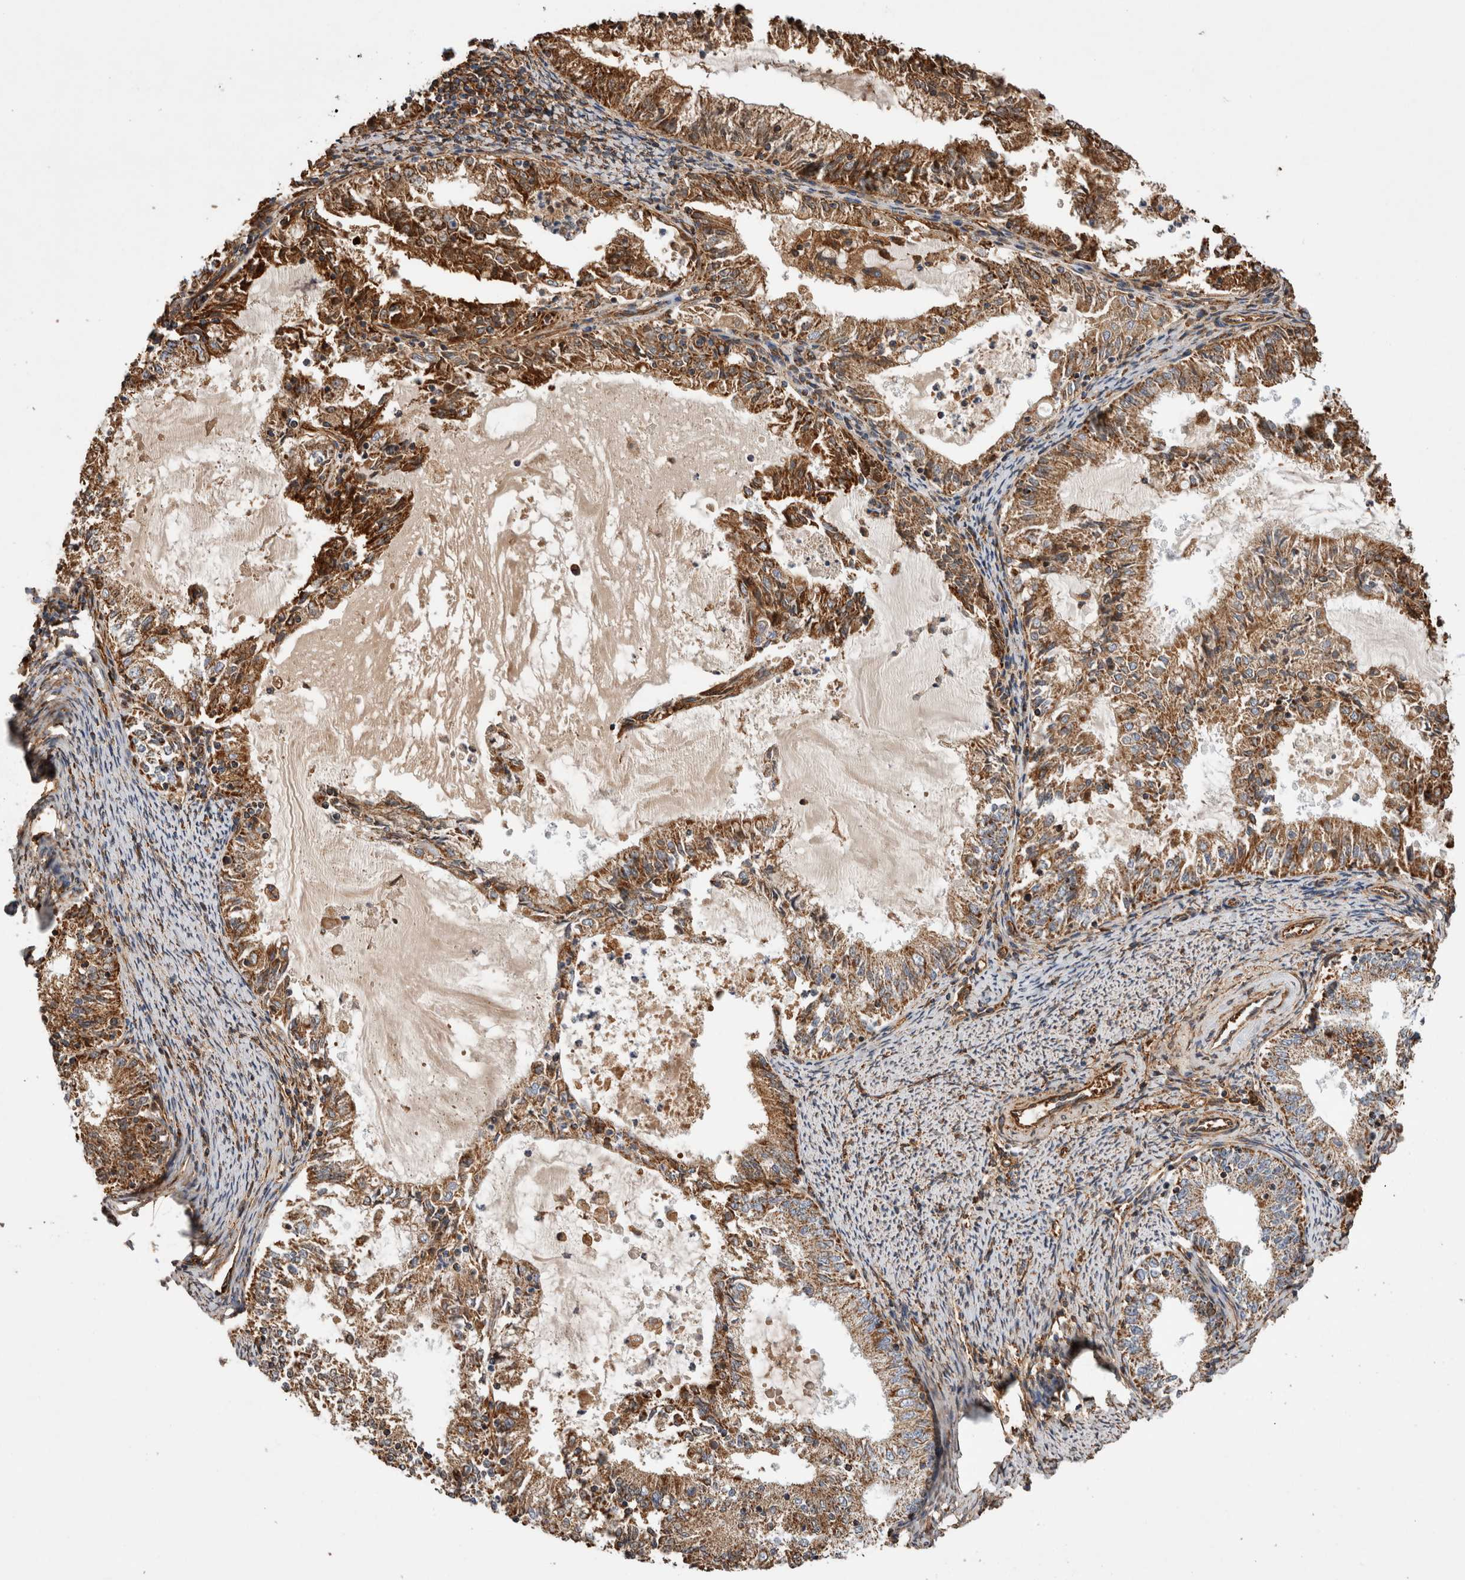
{"staining": {"intensity": "moderate", "quantity": ">75%", "location": "cytoplasmic/membranous"}, "tissue": "endometrial cancer", "cell_type": "Tumor cells", "image_type": "cancer", "snomed": [{"axis": "morphology", "description": "Adenocarcinoma, NOS"}, {"axis": "topography", "description": "Endometrium"}], "caption": "IHC (DAB (3,3'-diaminobenzidine)) staining of endometrial adenocarcinoma reveals moderate cytoplasmic/membranous protein positivity in about >75% of tumor cells. (Stains: DAB in brown, nuclei in blue, Microscopy: brightfield microscopy at high magnification).", "gene": "ZNF397", "patient": {"sex": "female", "age": 57}}